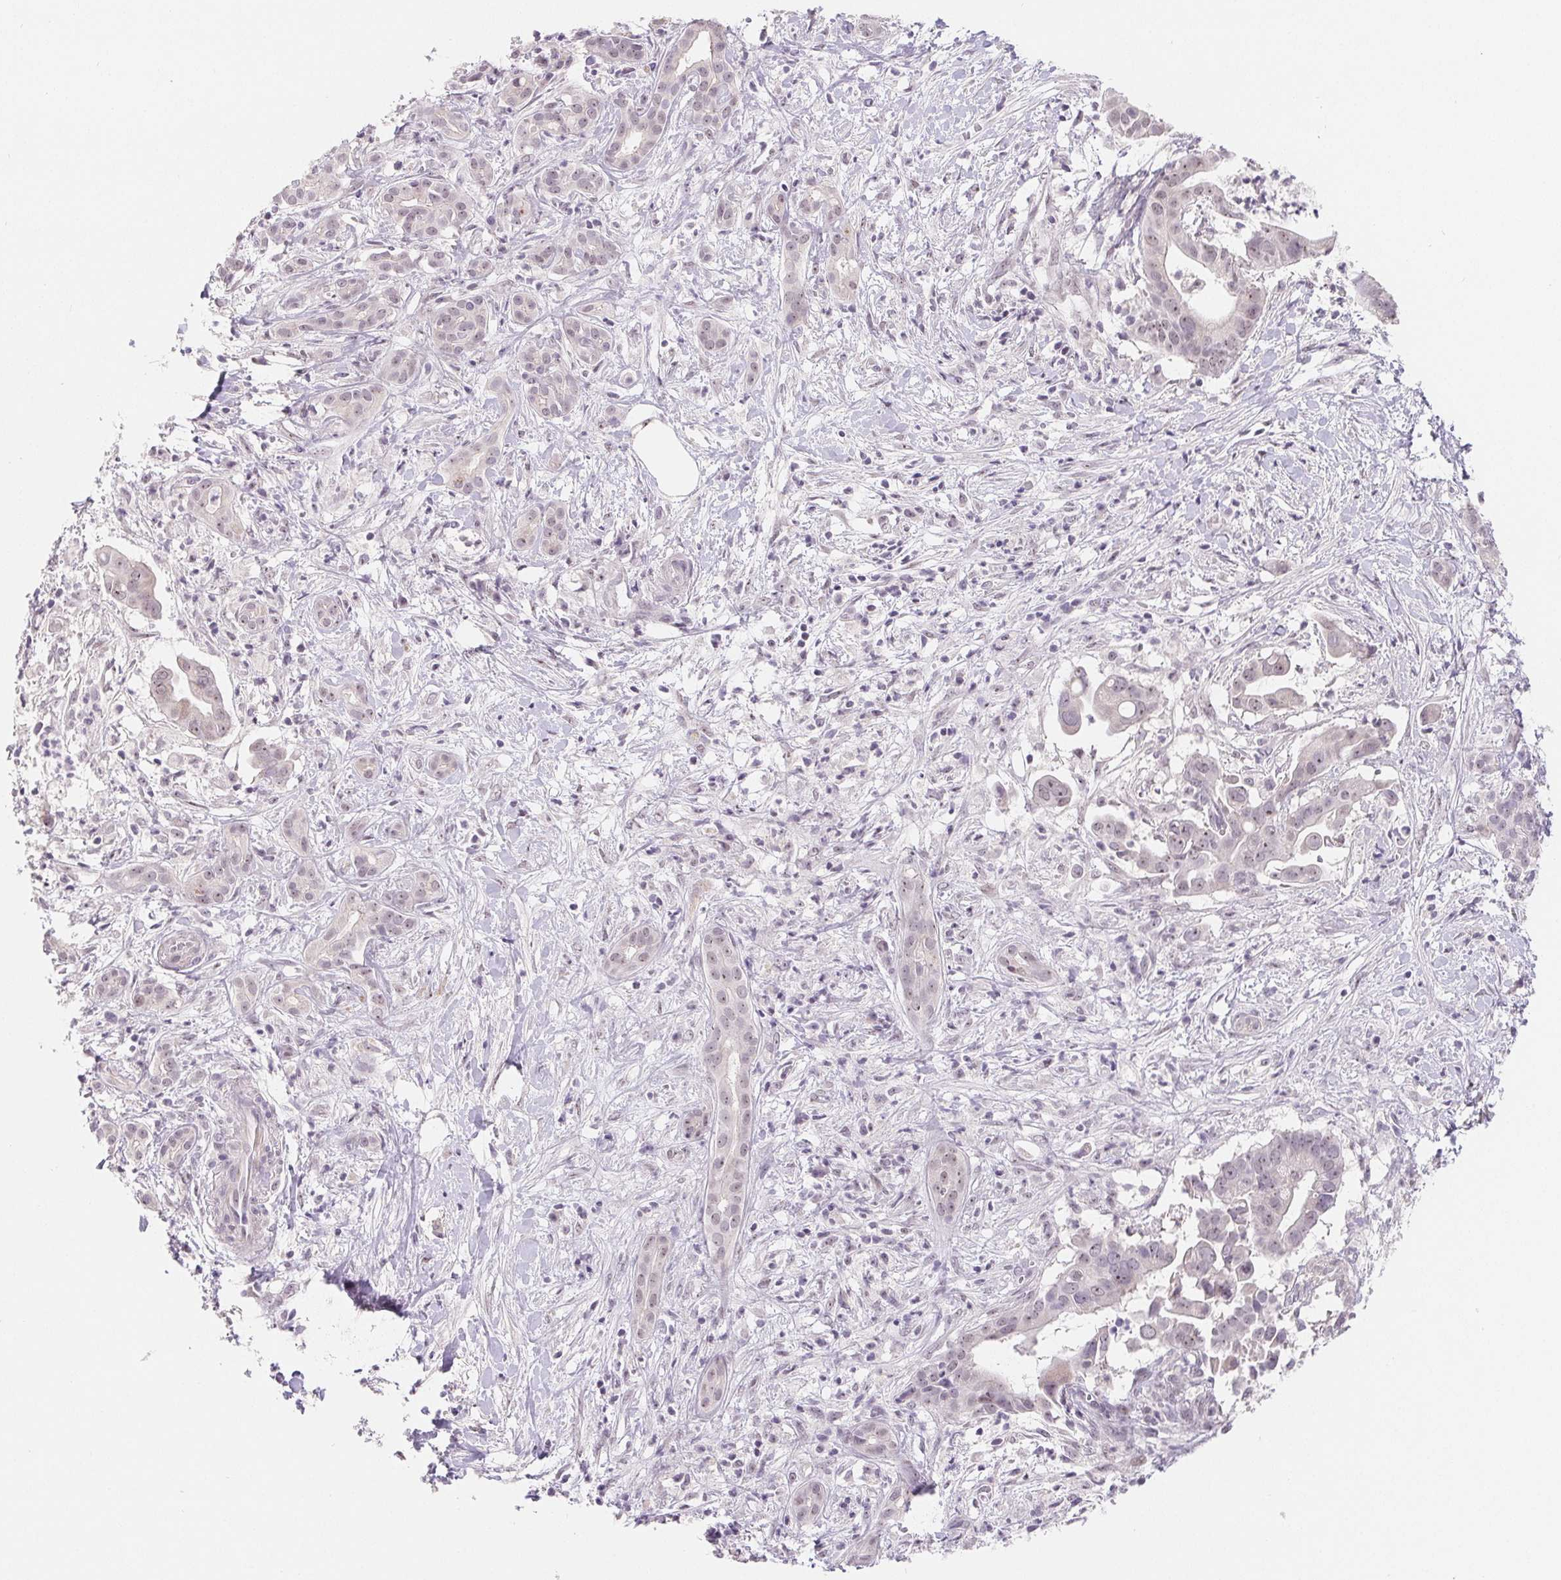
{"staining": {"intensity": "weak", "quantity": "25%-75%", "location": "nuclear"}, "tissue": "pancreatic cancer", "cell_type": "Tumor cells", "image_type": "cancer", "snomed": [{"axis": "morphology", "description": "Adenocarcinoma, NOS"}, {"axis": "topography", "description": "Pancreas"}], "caption": "Adenocarcinoma (pancreatic) stained with DAB immunohistochemistry demonstrates low levels of weak nuclear expression in approximately 25%-75% of tumor cells.", "gene": "LCA5L", "patient": {"sex": "male", "age": 61}}